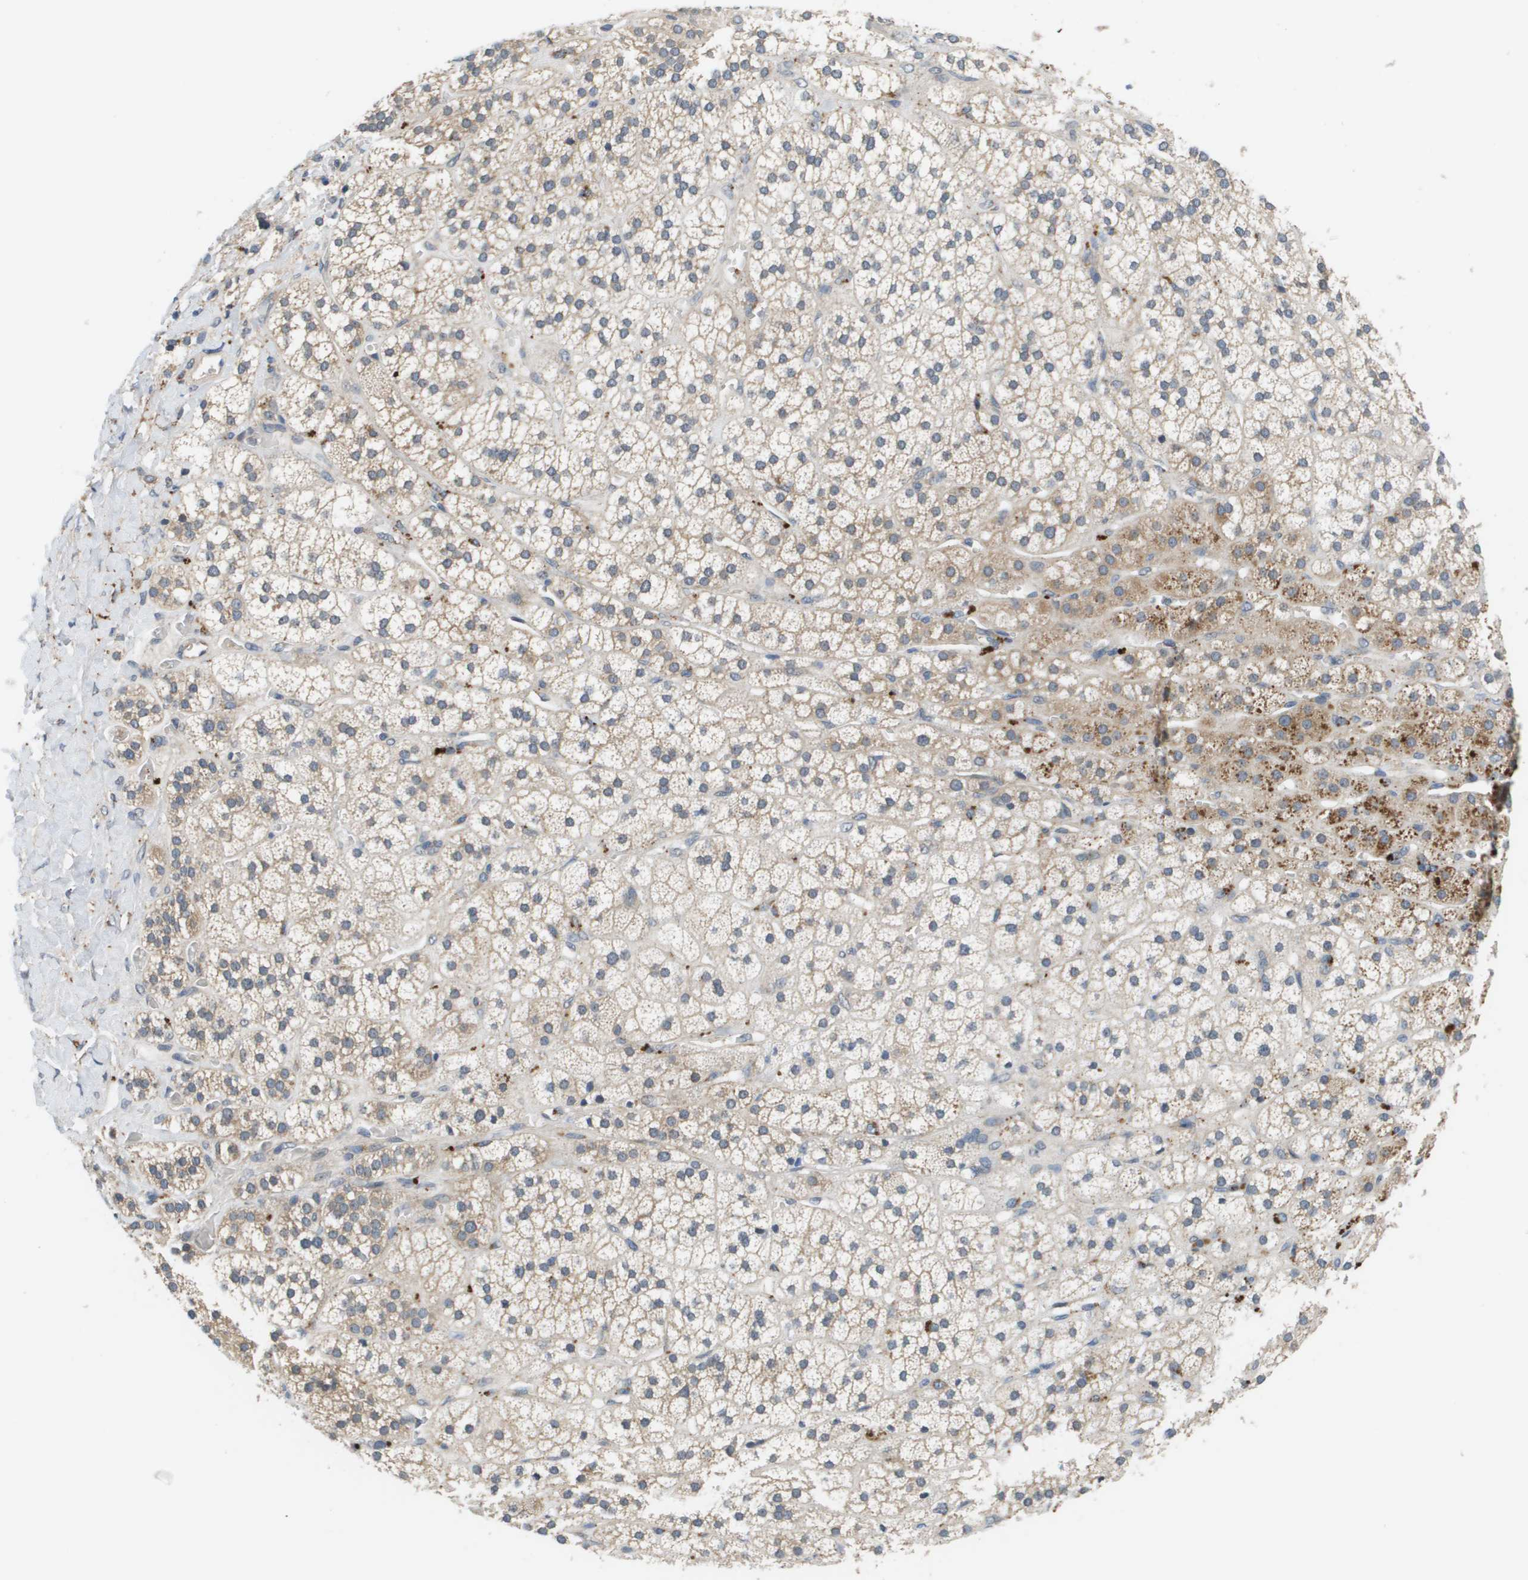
{"staining": {"intensity": "moderate", "quantity": ">75%", "location": "cytoplasmic/membranous"}, "tissue": "adrenal gland", "cell_type": "Glandular cells", "image_type": "normal", "snomed": [{"axis": "morphology", "description": "Normal tissue, NOS"}, {"axis": "topography", "description": "Adrenal gland"}], "caption": "Brown immunohistochemical staining in unremarkable human adrenal gland reveals moderate cytoplasmic/membranous staining in about >75% of glandular cells. The staining was performed using DAB (3,3'-diaminobenzidine), with brown indicating positive protein expression. Nuclei are stained blue with hematoxylin.", "gene": "SLC25A20", "patient": {"sex": "male", "age": 56}}